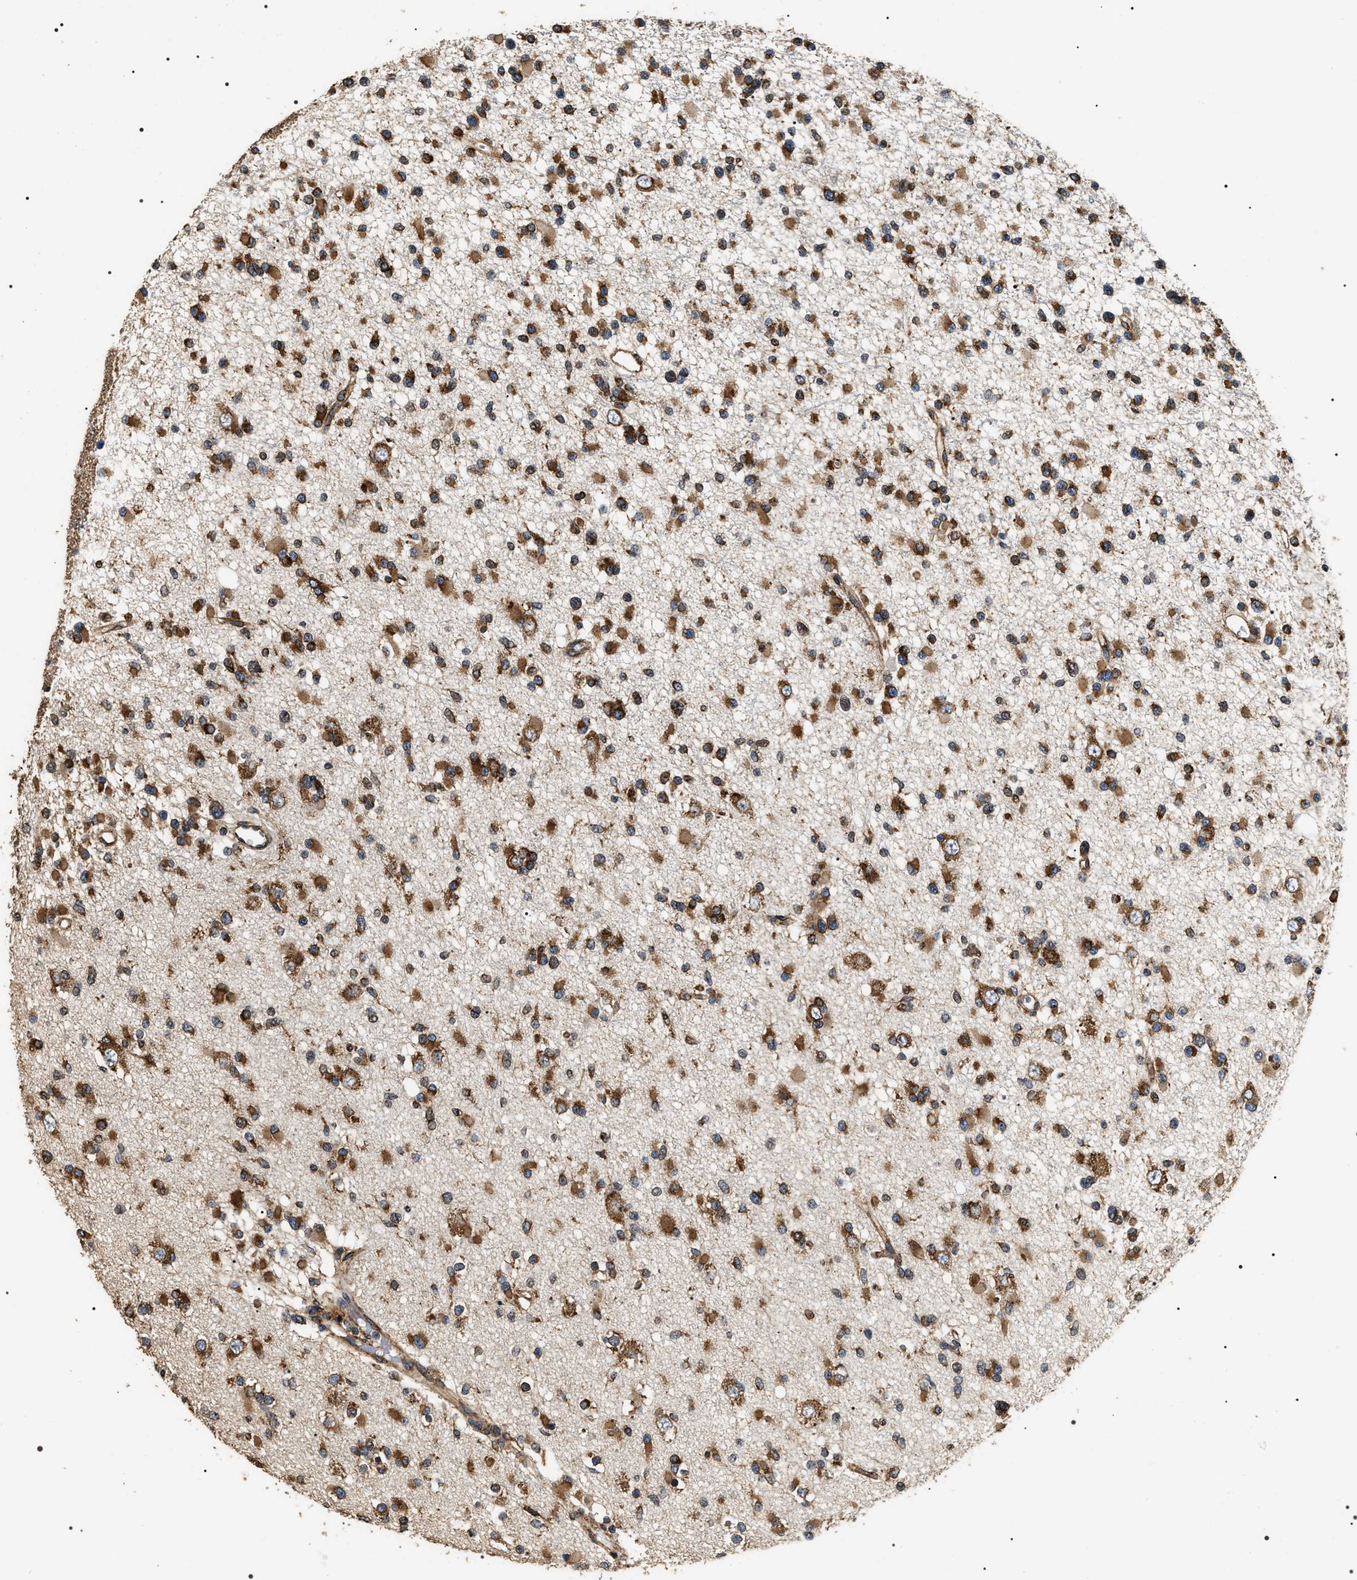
{"staining": {"intensity": "strong", "quantity": ">75%", "location": "cytoplasmic/membranous"}, "tissue": "glioma", "cell_type": "Tumor cells", "image_type": "cancer", "snomed": [{"axis": "morphology", "description": "Glioma, malignant, Low grade"}, {"axis": "topography", "description": "Brain"}], "caption": "Strong cytoplasmic/membranous positivity for a protein is present in about >75% of tumor cells of low-grade glioma (malignant) using immunohistochemistry.", "gene": "KTN1", "patient": {"sex": "female", "age": 22}}